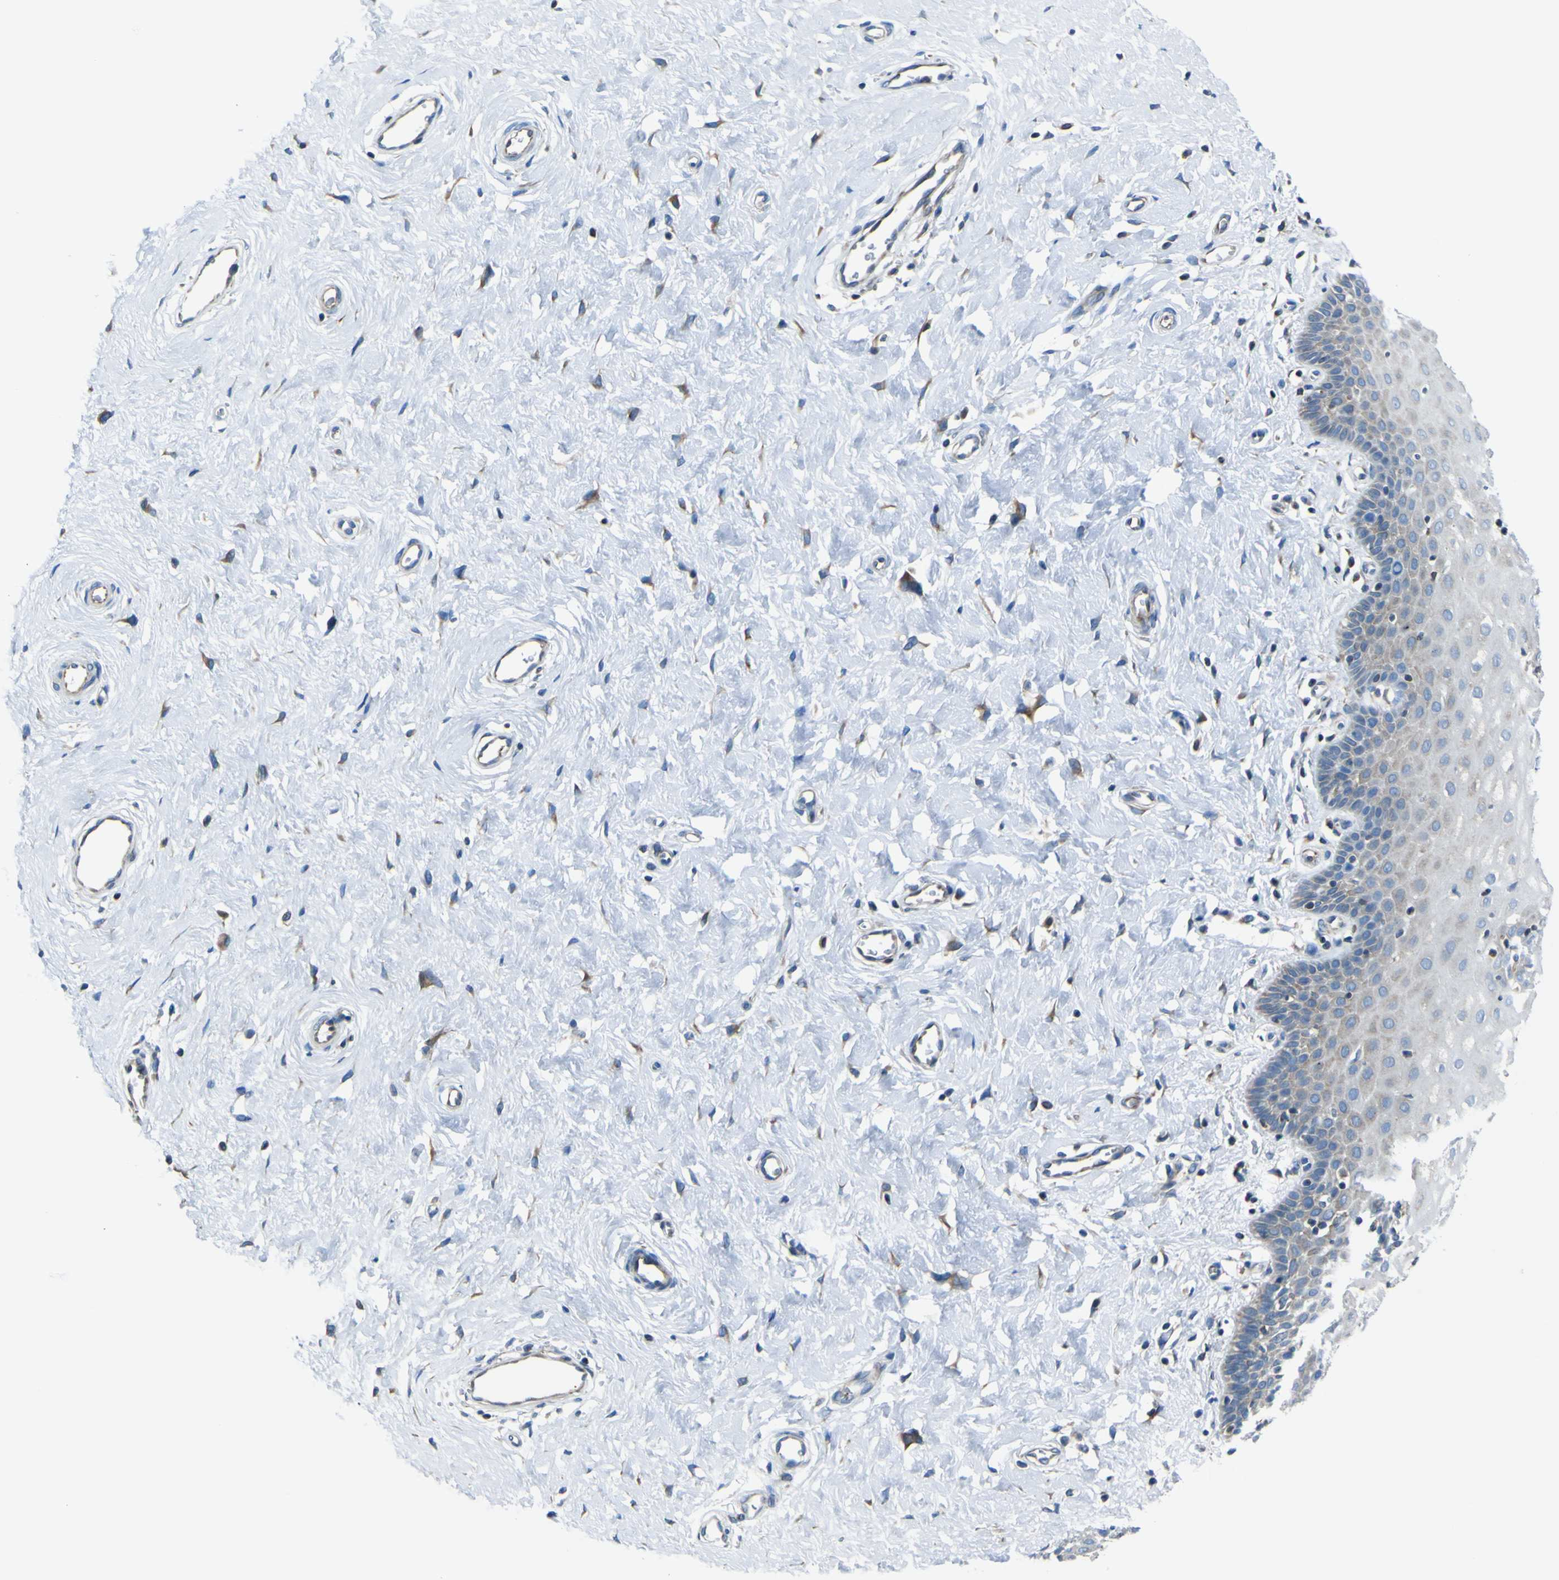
{"staining": {"intensity": "negative", "quantity": "none", "location": "none"}, "tissue": "cervix", "cell_type": "Glandular cells", "image_type": "normal", "snomed": [{"axis": "morphology", "description": "Normal tissue, NOS"}, {"axis": "topography", "description": "Cervix"}], "caption": "Protein analysis of normal cervix exhibits no significant staining in glandular cells. Brightfield microscopy of immunohistochemistry stained with DAB (3,3'-diaminobenzidine) (brown) and hematoxylin (blue), captured at high magnification.", "gene": "STIM1", "patient": {"sex": "female", "age": 55}}